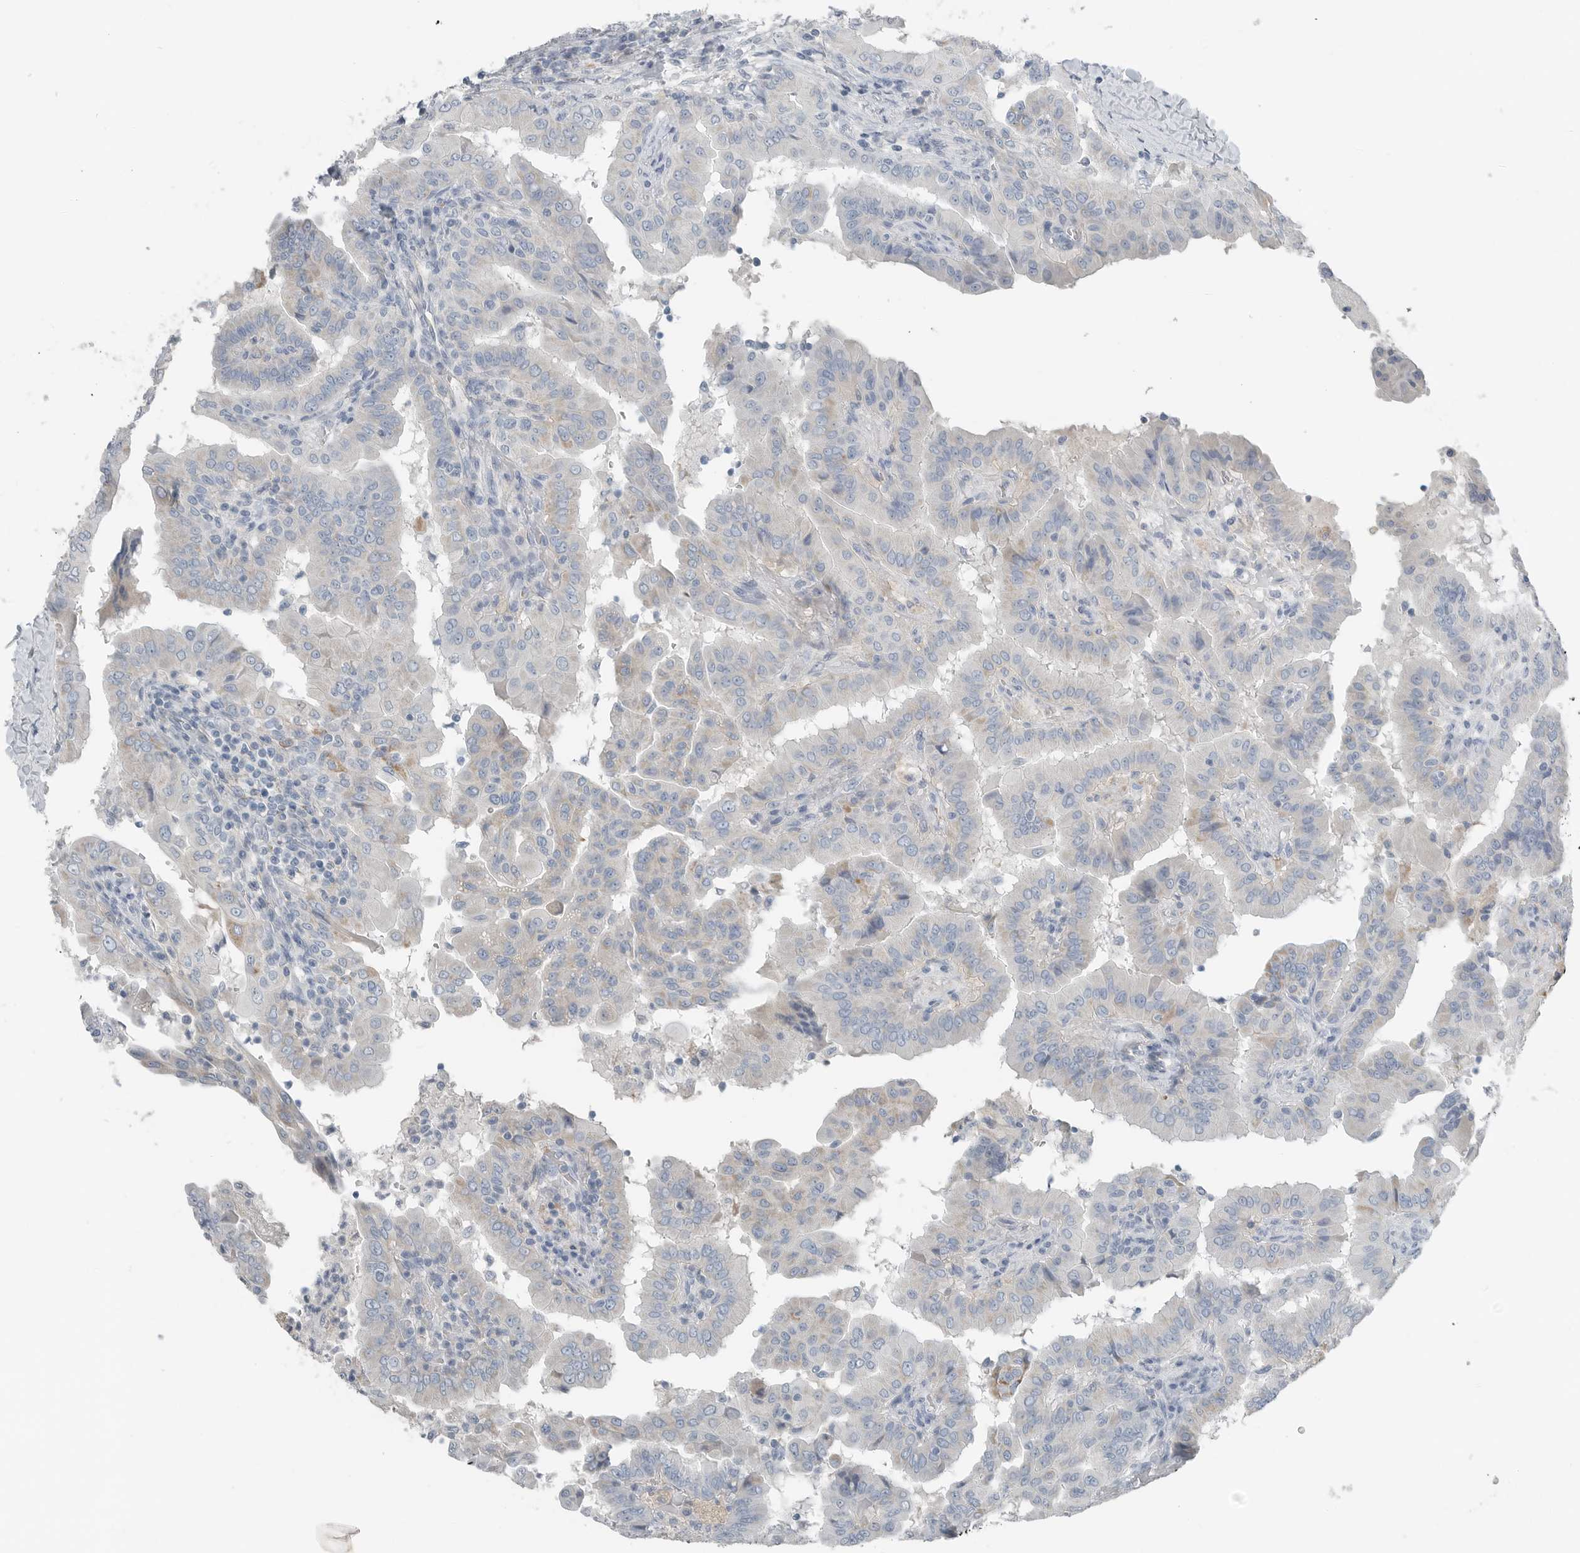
{"staining": {"intensity": "negative", "quantity": "none", "location": "none"}, "tissue": "thyroid cancer", "cell_type": "Tumor cells", "image_type": "cancer", "snomed": [{"axis": "morphology", "description": "Papillary adenocarcinoma, NOS"}, {"axis": "topography", "description": "Thyroid gland"}], "caption": "This is an immunohistochemistry (IHC) image of human thyroid papillary adenocarcinoma. There is no positivity in tumor cells.", "gene": "SERPINB7", "patient": {"sex": "male", "age": 33}}